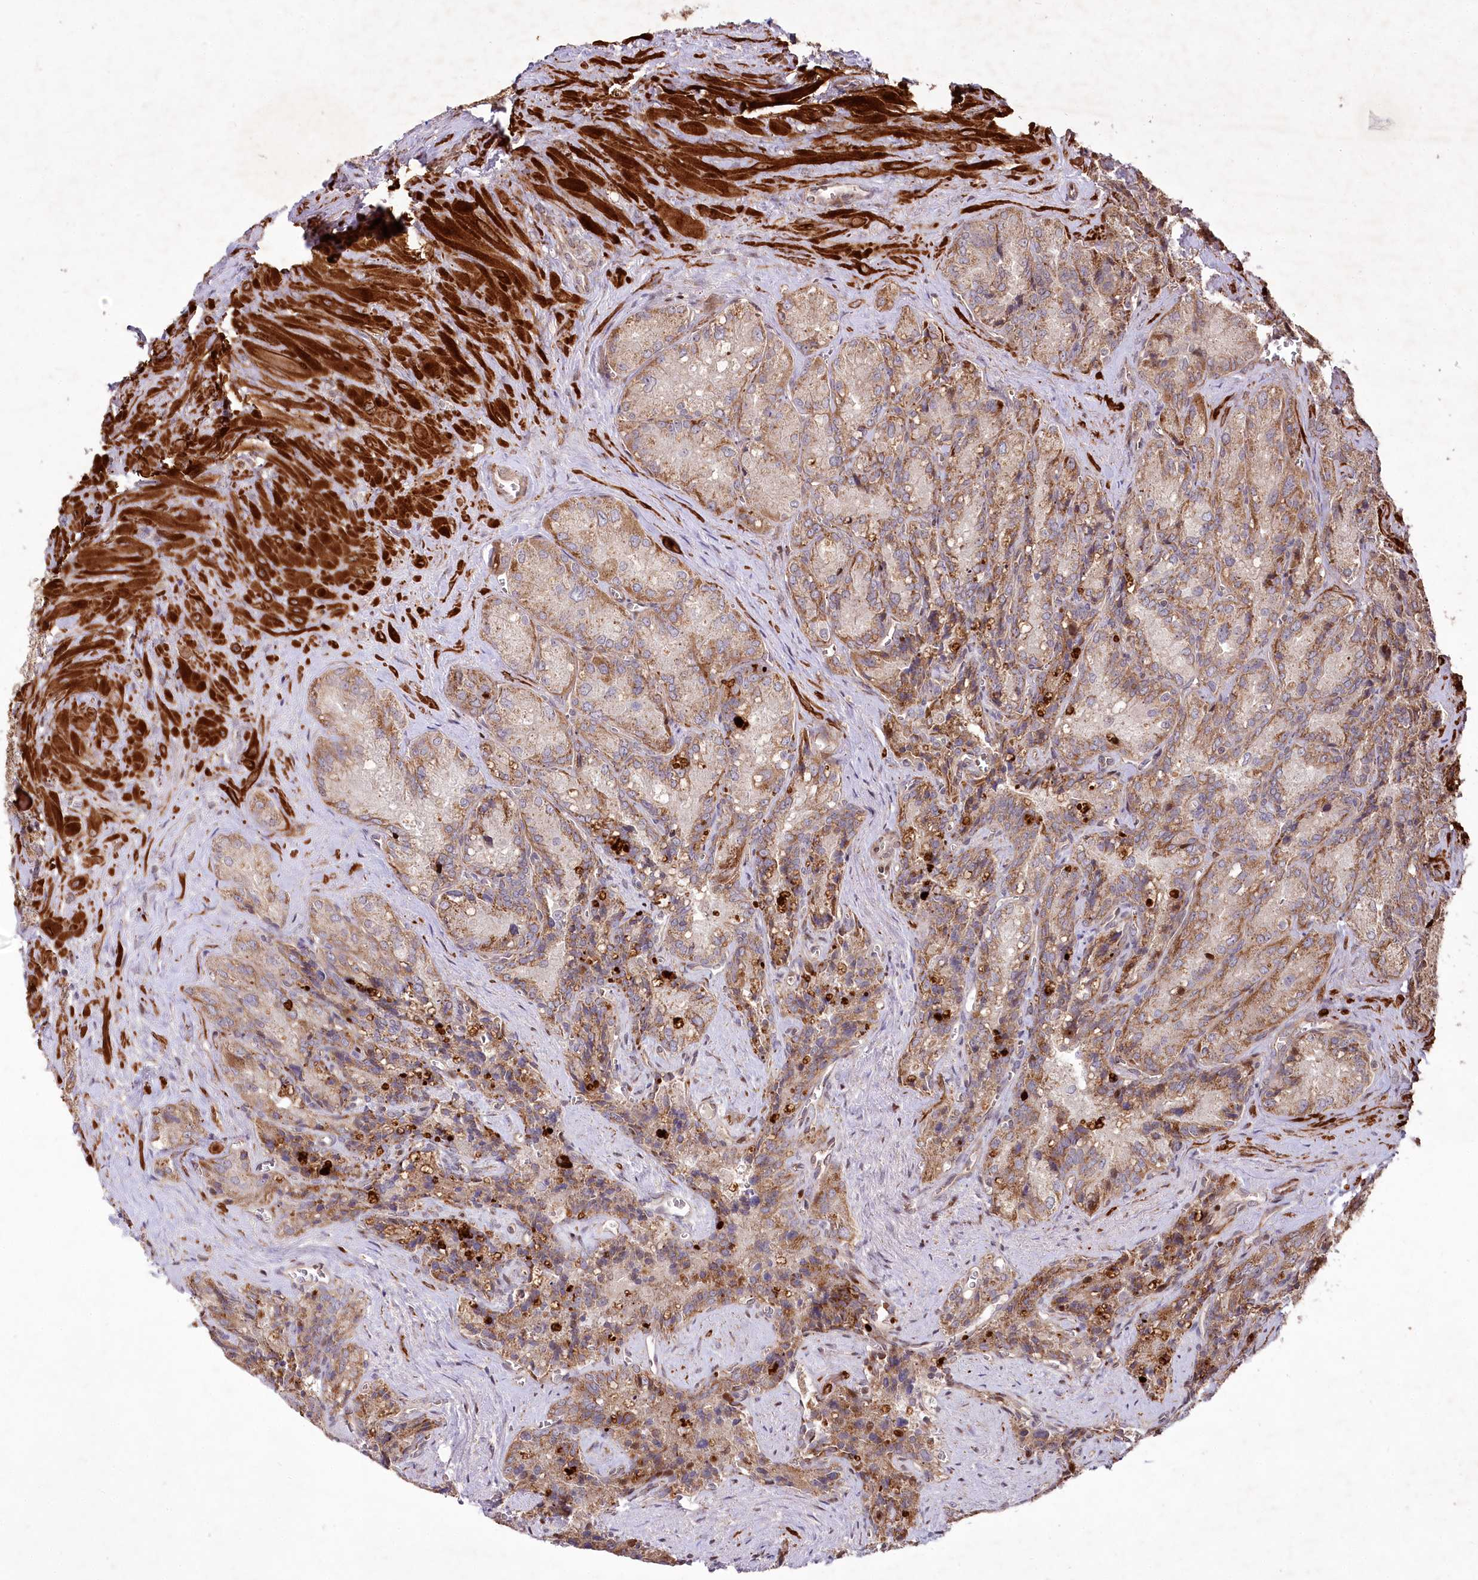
{"staining": {"intensity": "moderate", "quantity": ">75%", "location": "cytoplasmic/membranous"}, "tissue": "seminal vesicle", "cell_type": "Glandular cells", "image_type": "normal", "snomed": [{"axis": "morphology", "description": "Normal tissue, NOS"}, {"axis": "topography", "description": "Seminal veicle"}], "caption": "Human seminal vesicle stained with a protein marker displays moderate staining in glandular cells.", "gene": "PSTK", "patient": {"sex": "male", "age": 62}}